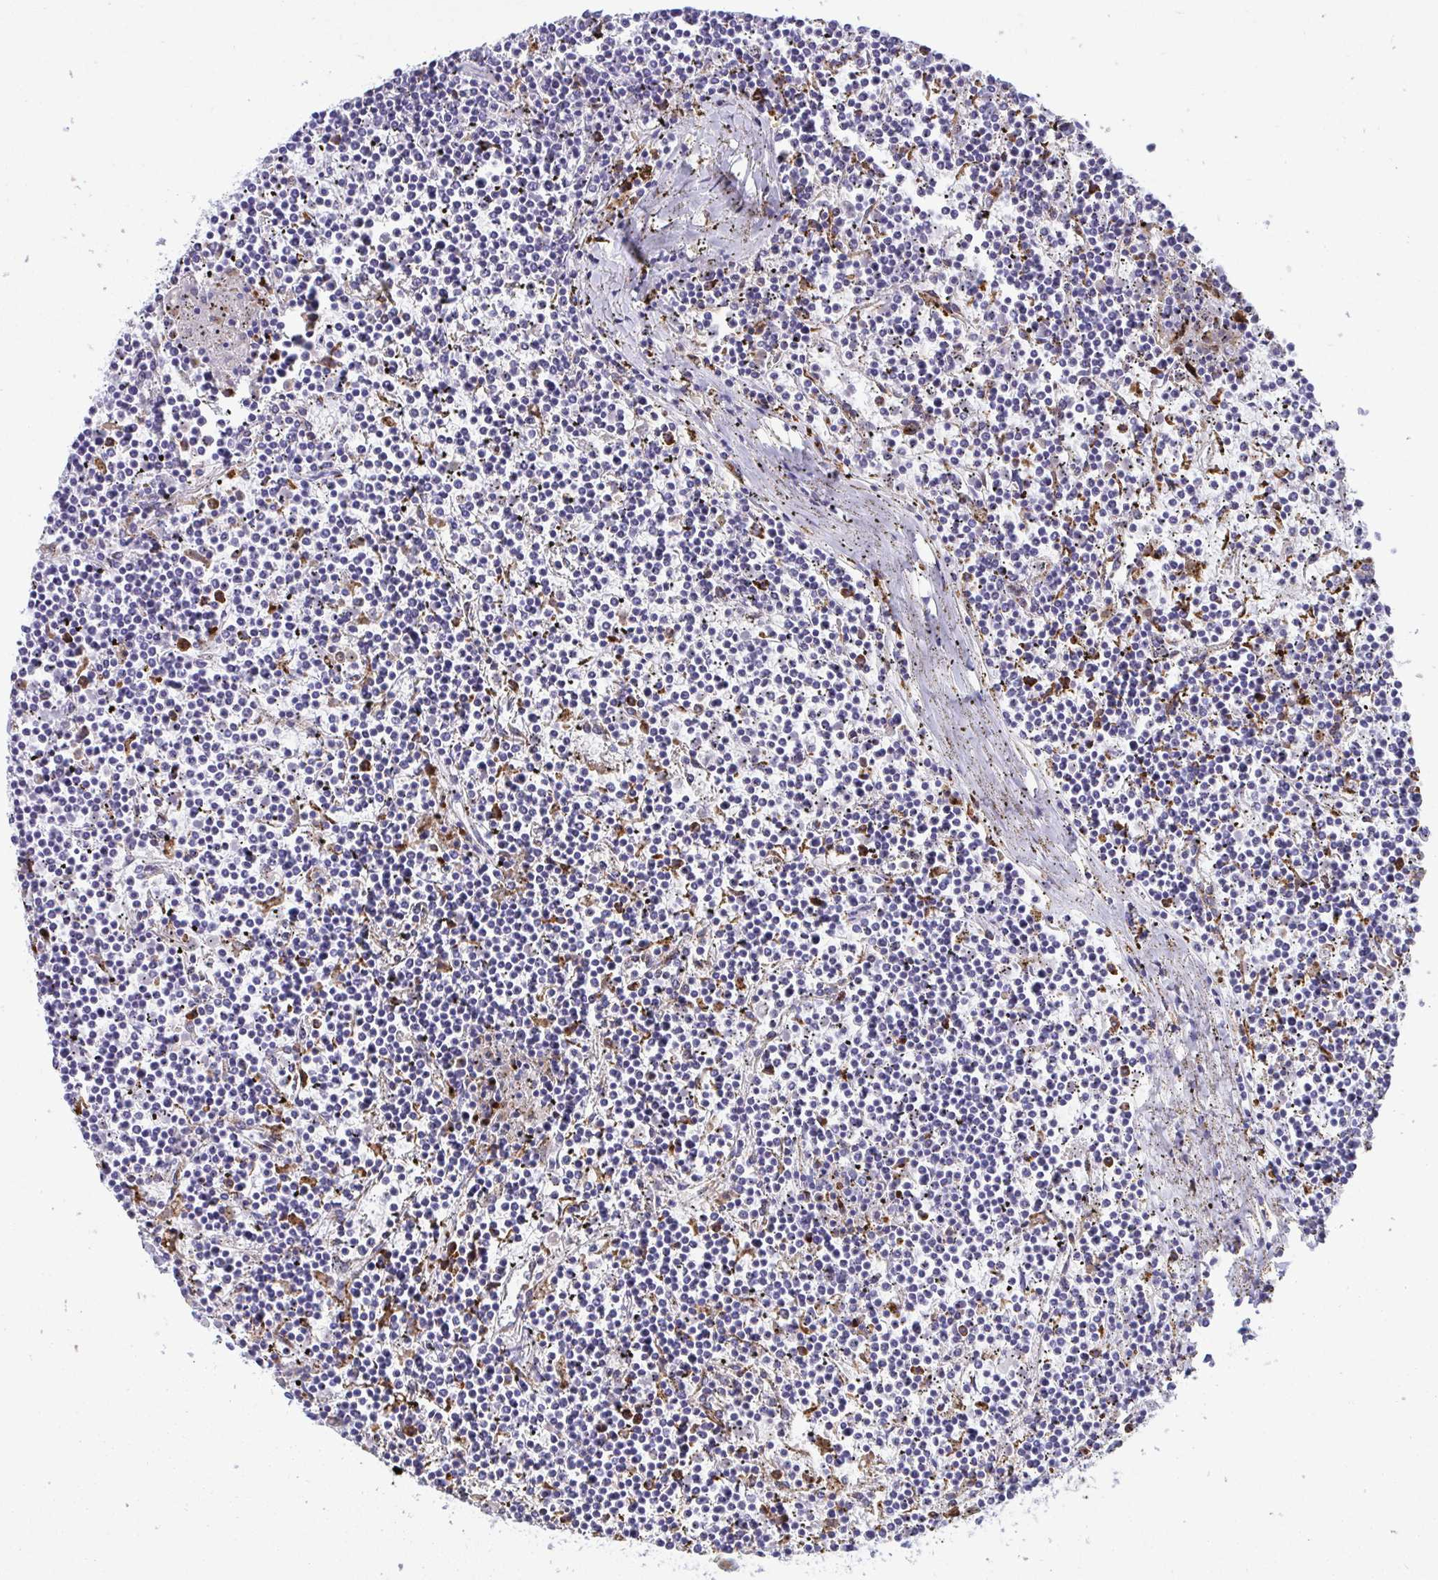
{"staining": {"intensity": "negative", "quantity": "none", "location": "none"}, "tissue": "lymphoma", "cell_type": "Tumor cells", "image_type": "cancer", "snomed": [{"axis": "morphology", "description": "Malignant lymphoma, non-Hodgkin's type, Low grade"}, {"axis": "topography", "description": "Spleen"}], "caption": "An image of human low-grade malignant lymphoma, non-Hodgkin's type is negative for staining in tumor cells.", "gene": "CPVL", "patient": {"sex": "female", "age": 19}}